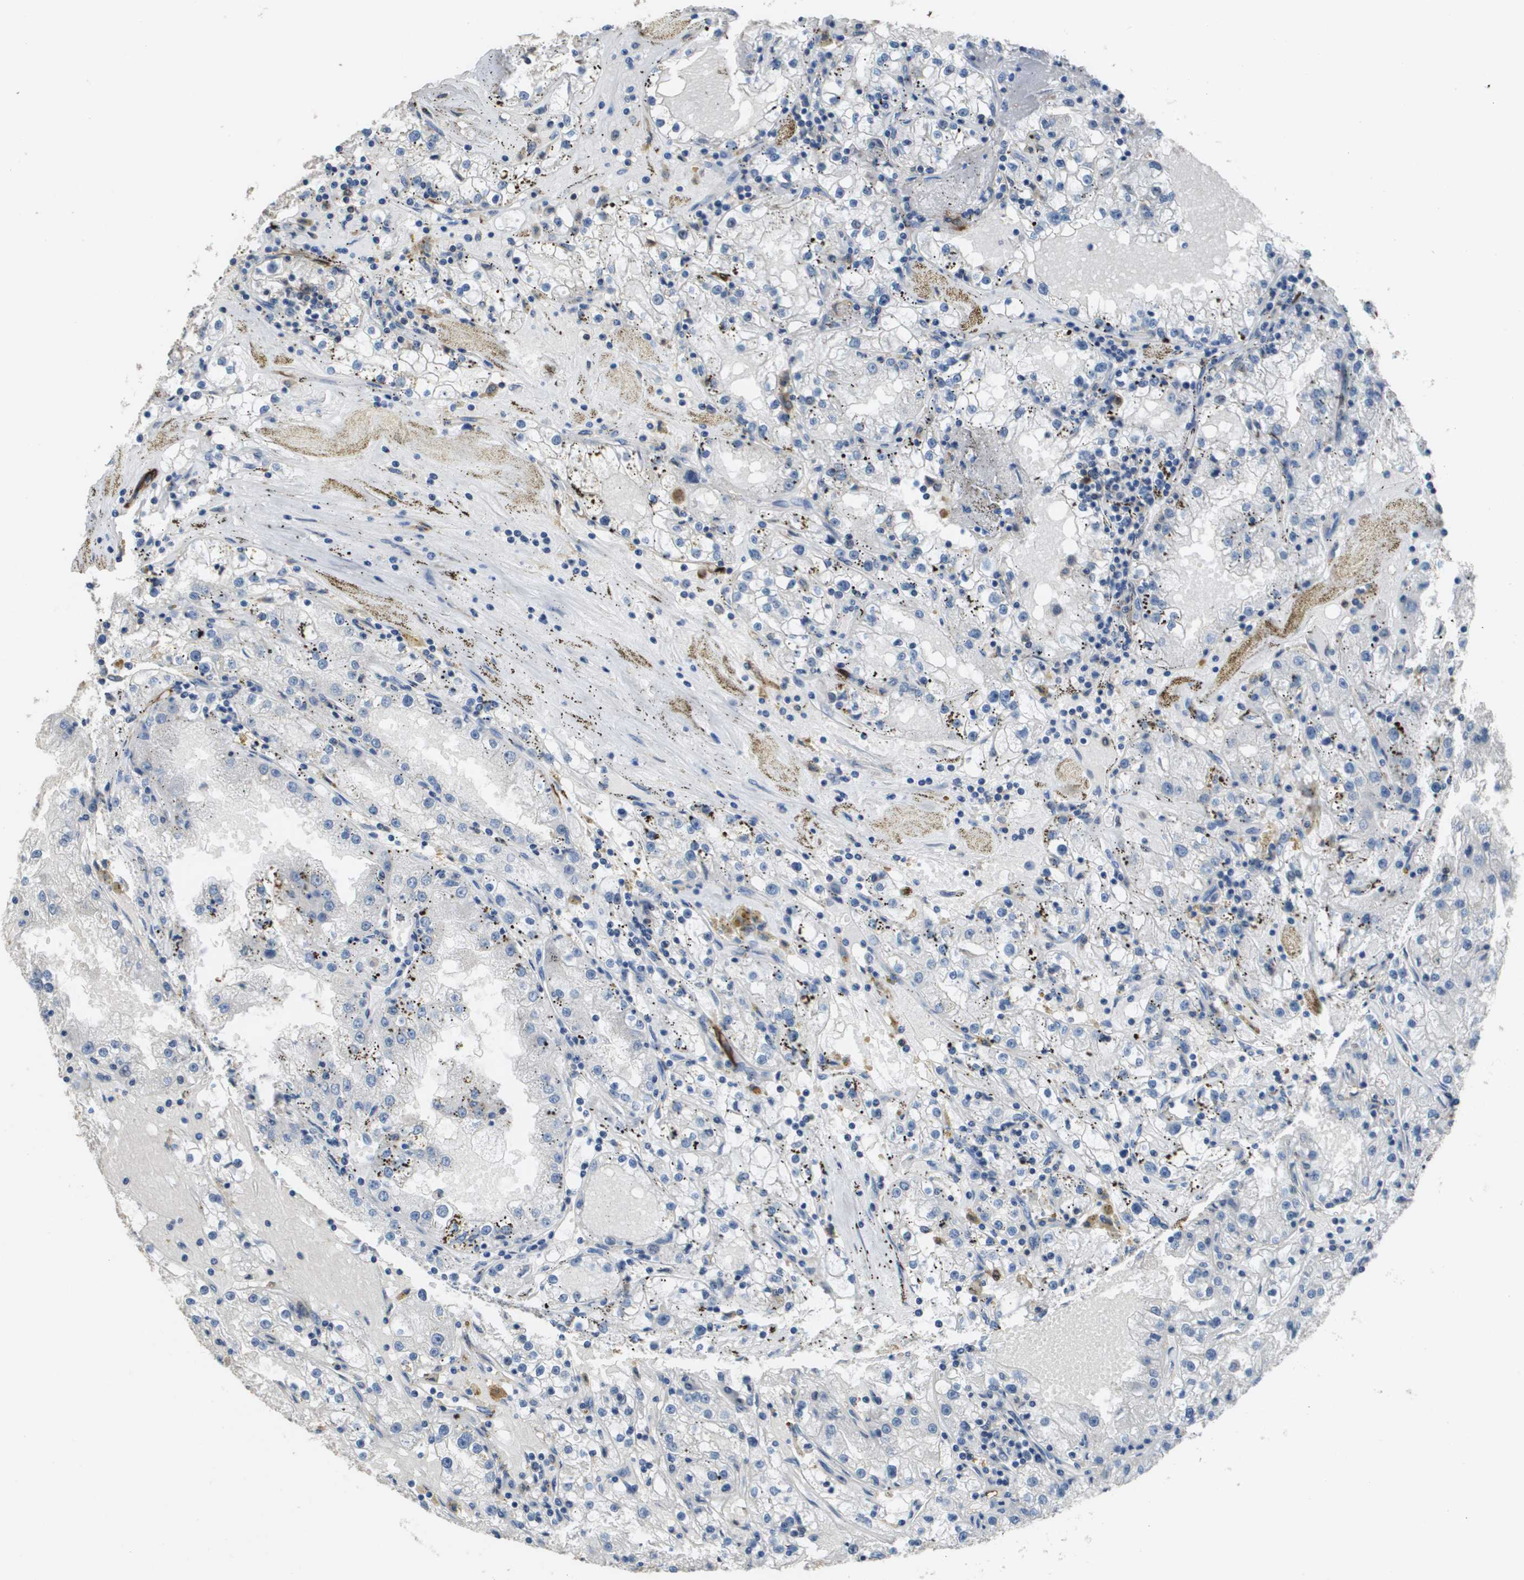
{"staining": {"intensity": "negative", "quantity": "none", "location": "none"}, "tissue": "renal cancer", "cell_type": "Tumor cells", "image_type": "cancer", "snomed": [{"axis": "morphology", "description": "Adenocarcinoma, NOS"}, {"axis": "topography", "description": "Kidney"}], "caption": "High magnification brightfield microscopy of renal adenocarcinoma stained with DAB (brown) and counterstained with hematoxylin (blue): tumor cells show no significant positivity. Brightfield microscopy of IHC stained with DAB (3,3'-diaminobenzidine) (brown) and hematoxylin (blue), captured at high magnification.", "gene": "FABP5", "patient": {"sex": "male", "age": 56}}